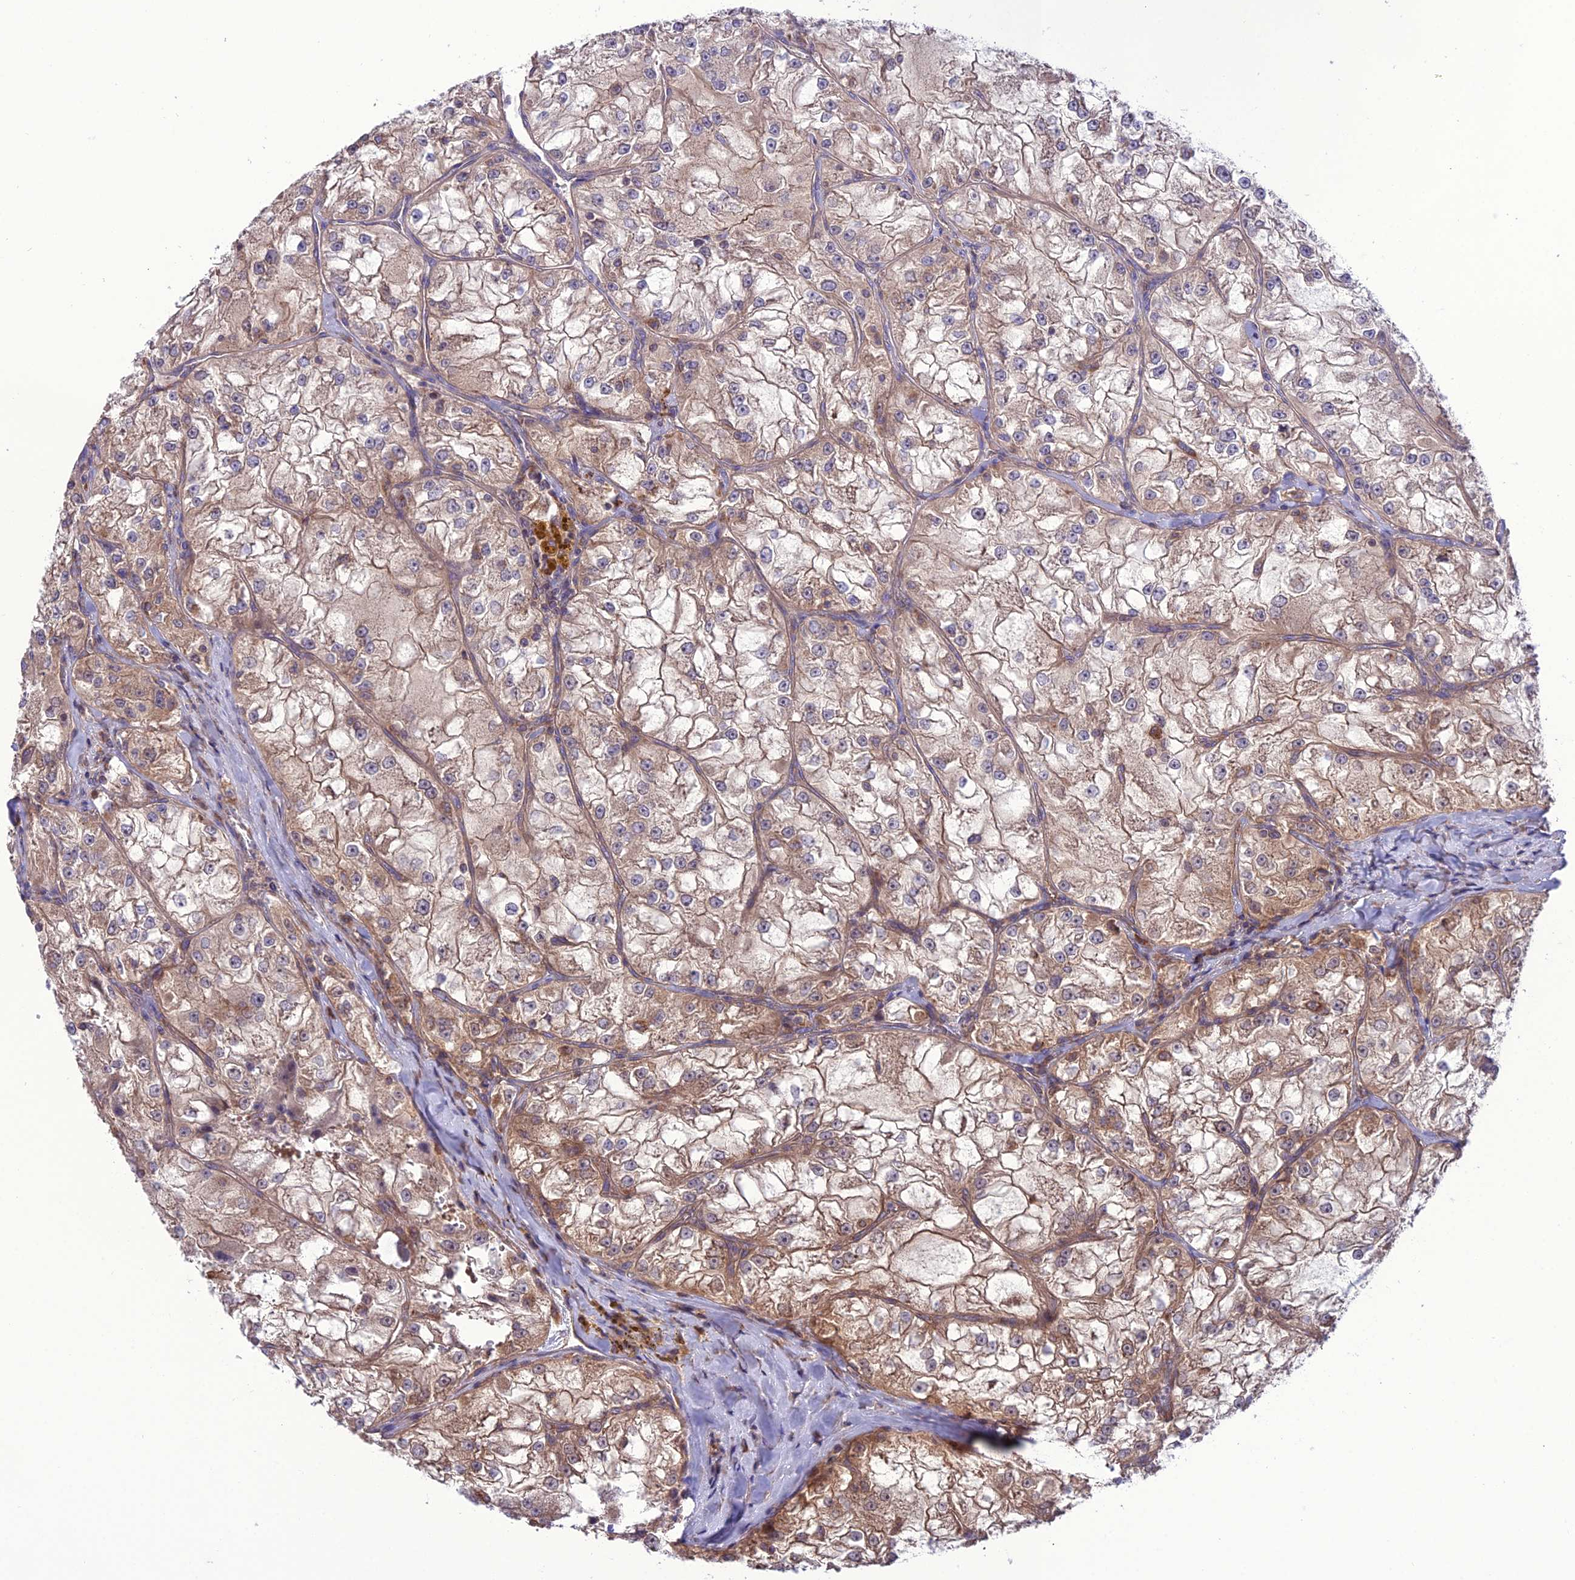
{"staining": {"intensity": "moderate", "quantity": ">75%", "location": "cytoplasmic/membranous"}, "tissue": "renal cancer", "cell_type": "Tumor cells", "image_type": "cancer", "snomed": [{"axis": "morphology", "description": "Adenocarcinoma, NOS"}, {"axis": "topography", "description": "Kidney"}], "caption": "Protein staining reveals moderate cytoplasmic/membranous positivity in about >75% of tumor cells in adenocarcinoma (renal).", "gene": "PPIL3", "patient": {"sex": "female", "age": 72}}